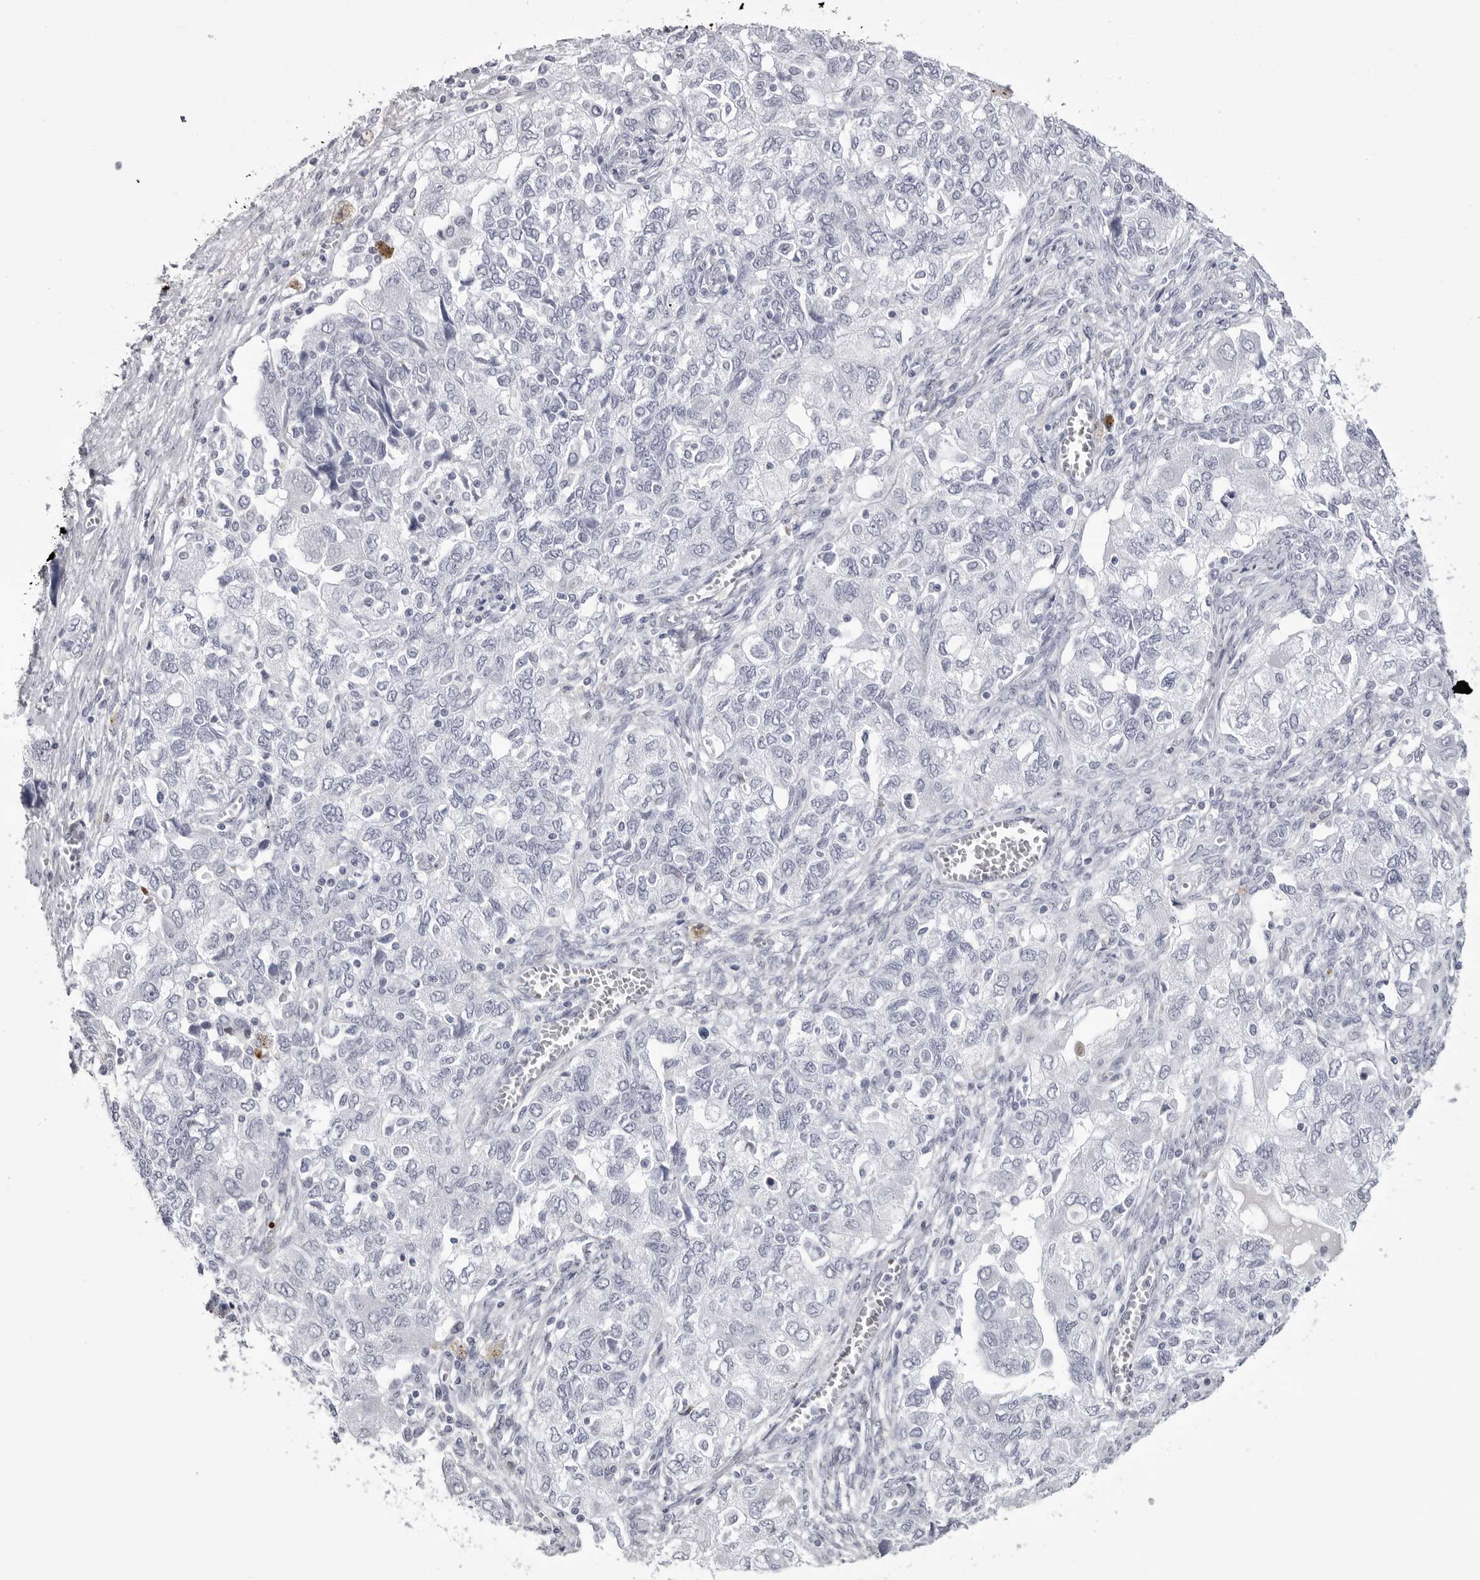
{"staining": {"intensity": "negative", "quantity": "none", "location": "none"}, "tissue": "ovarian cancer", "cell_type": "Tumor cells", "image_type": "cancer", "snomed": [{"axis": "morphology", "description": "Carcinoma, NOS"}, {"axis": "morphology", "description": "Cystadenocarcinoma, serous, NOS"}, {"axis": "topography", "description": "Ovary"}], "caption": "Immunohistochemistry (IHC) of ovarian serous cystadenocarcinoma demonstrates no staining in tumor cells.", "gene": "COL26A1", "patient": {"sex": "female", "age": 69}}